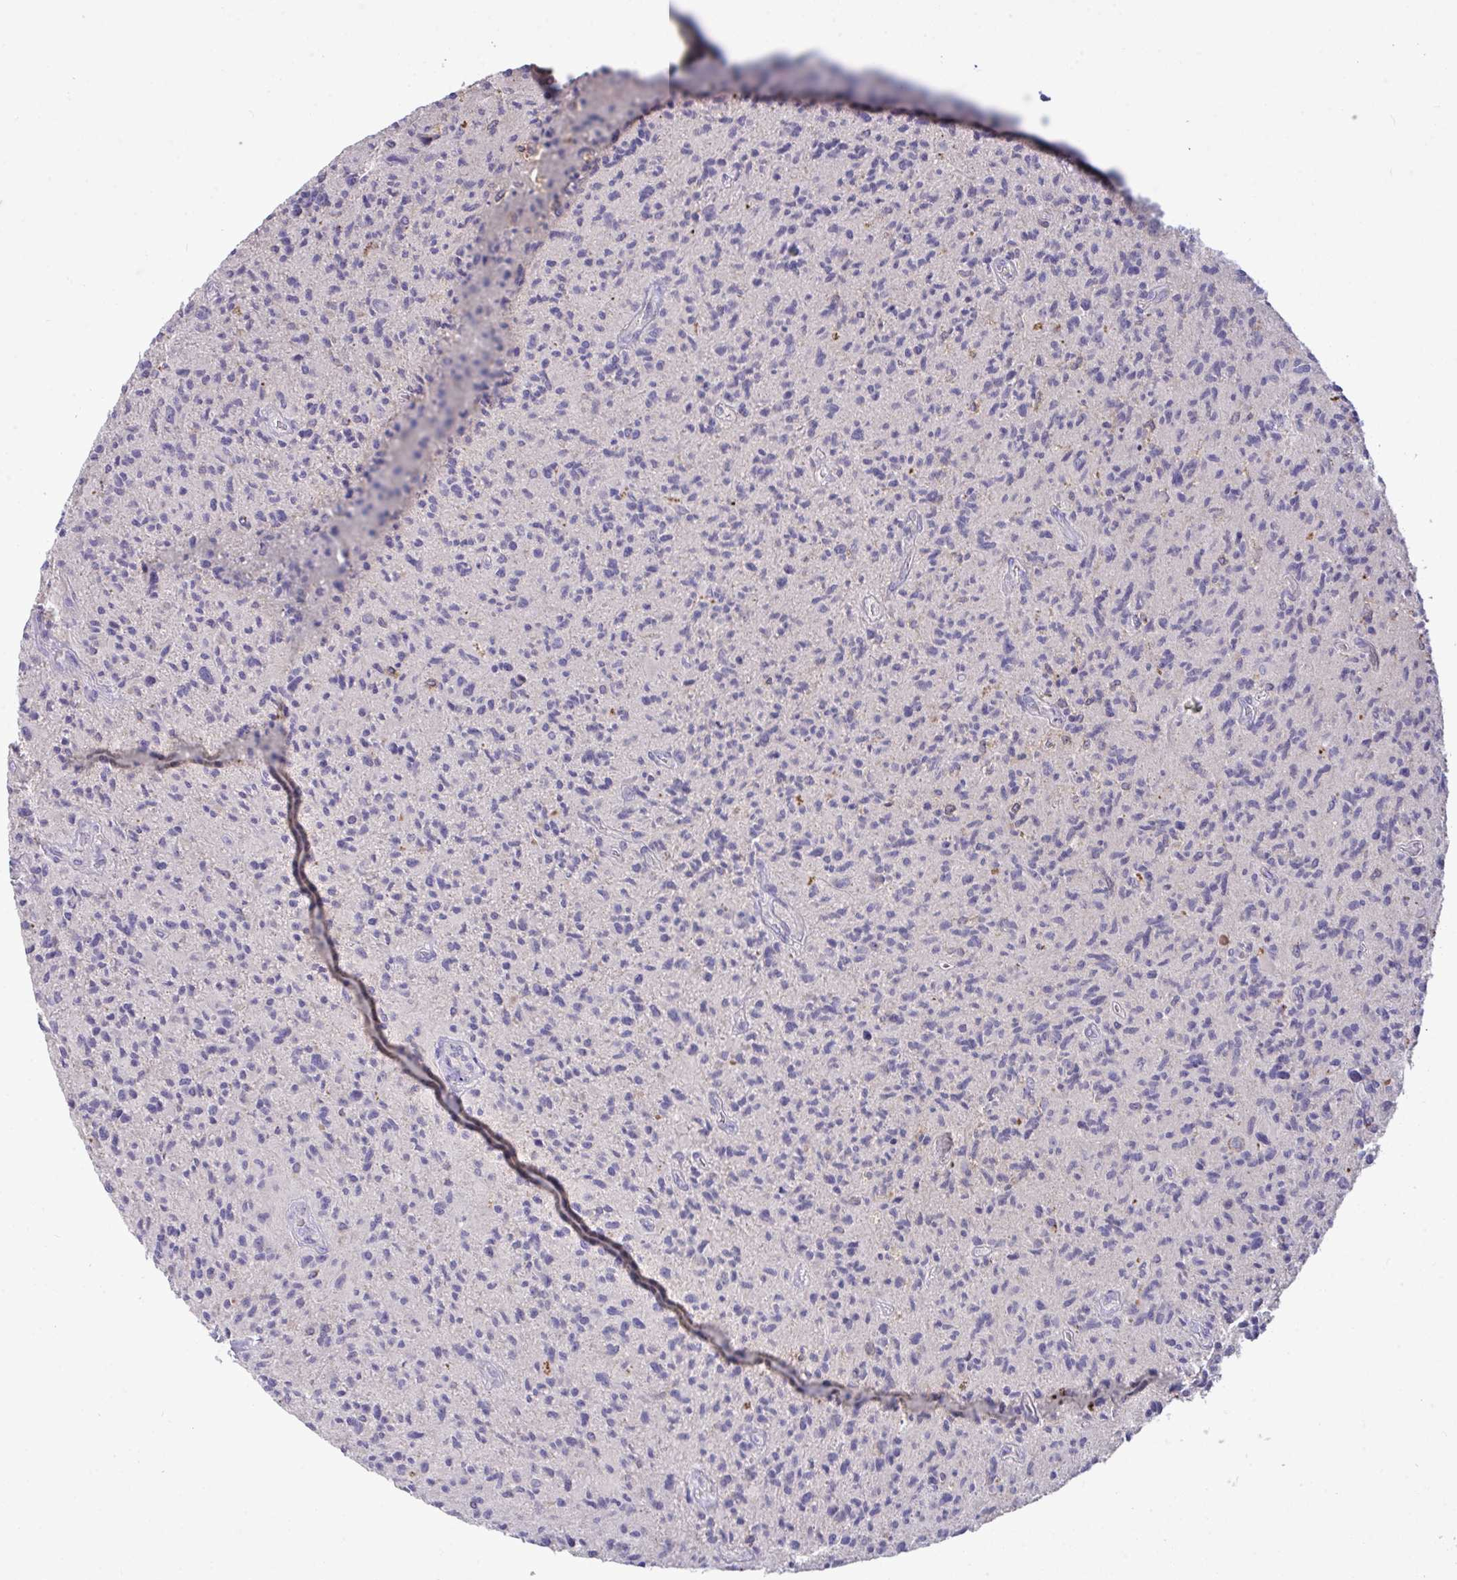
{"staining": {"intensity": "negative", "quantity": "none", "location": "none"}, "tissue": "glioma", "cell_type": "Tumor cells", "image_type": "cancer", "snomed": [{"axis": "morphology", "description": "Glioma, malignant, High grade"}, {"axis": "topography", "description": "Brain"}], "caption": "Tumor cells are negative for protein expression in human high-grade glioma (malignant). Nuclei are stained in blue.", "gene": "ZNF581", "patient": {"sex": "female", "age": 70}}